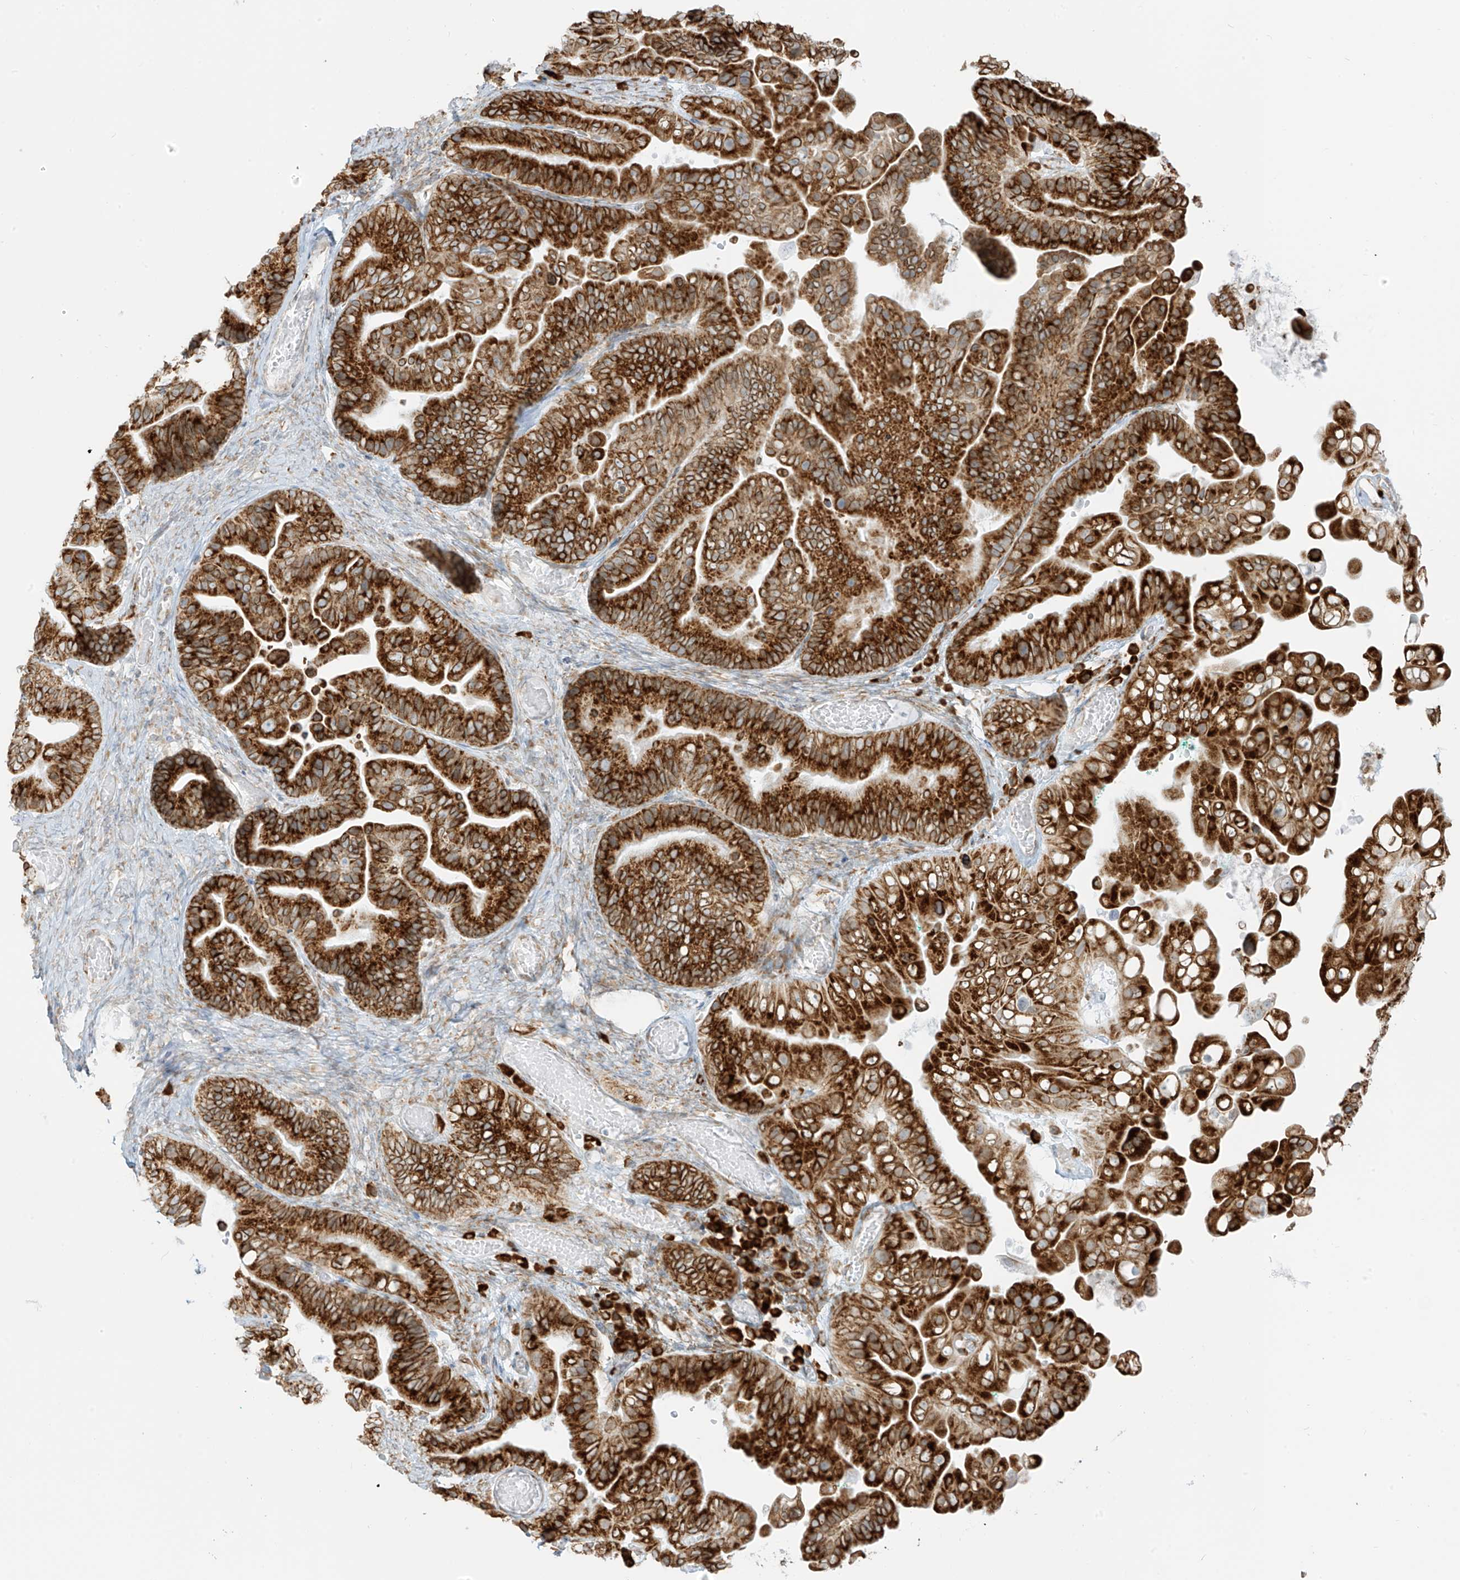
{"staining": {"intensity": "strong", "quantity": ">75%", "location": "cytoplasmic/membranous"}, "tissue": "ovarian cancer", "cell_type": "Tumor cells", "image_type": "cancer", "snomed": [{"axis": "morphology", "description": "Cystadenocarcinoma, serous, NOS"}, {"axis": "topography", "description": "Ovary"}], "caption": "About >75% of tumor cells in ovarian cancer (serous cystadenocarcinoma) display strong cytoplasmic/membranous protein expression as visualized by brown immunohistochemical staining.", "gene": "LRRC59", "patient": {"sex": "female", "age": 56}}